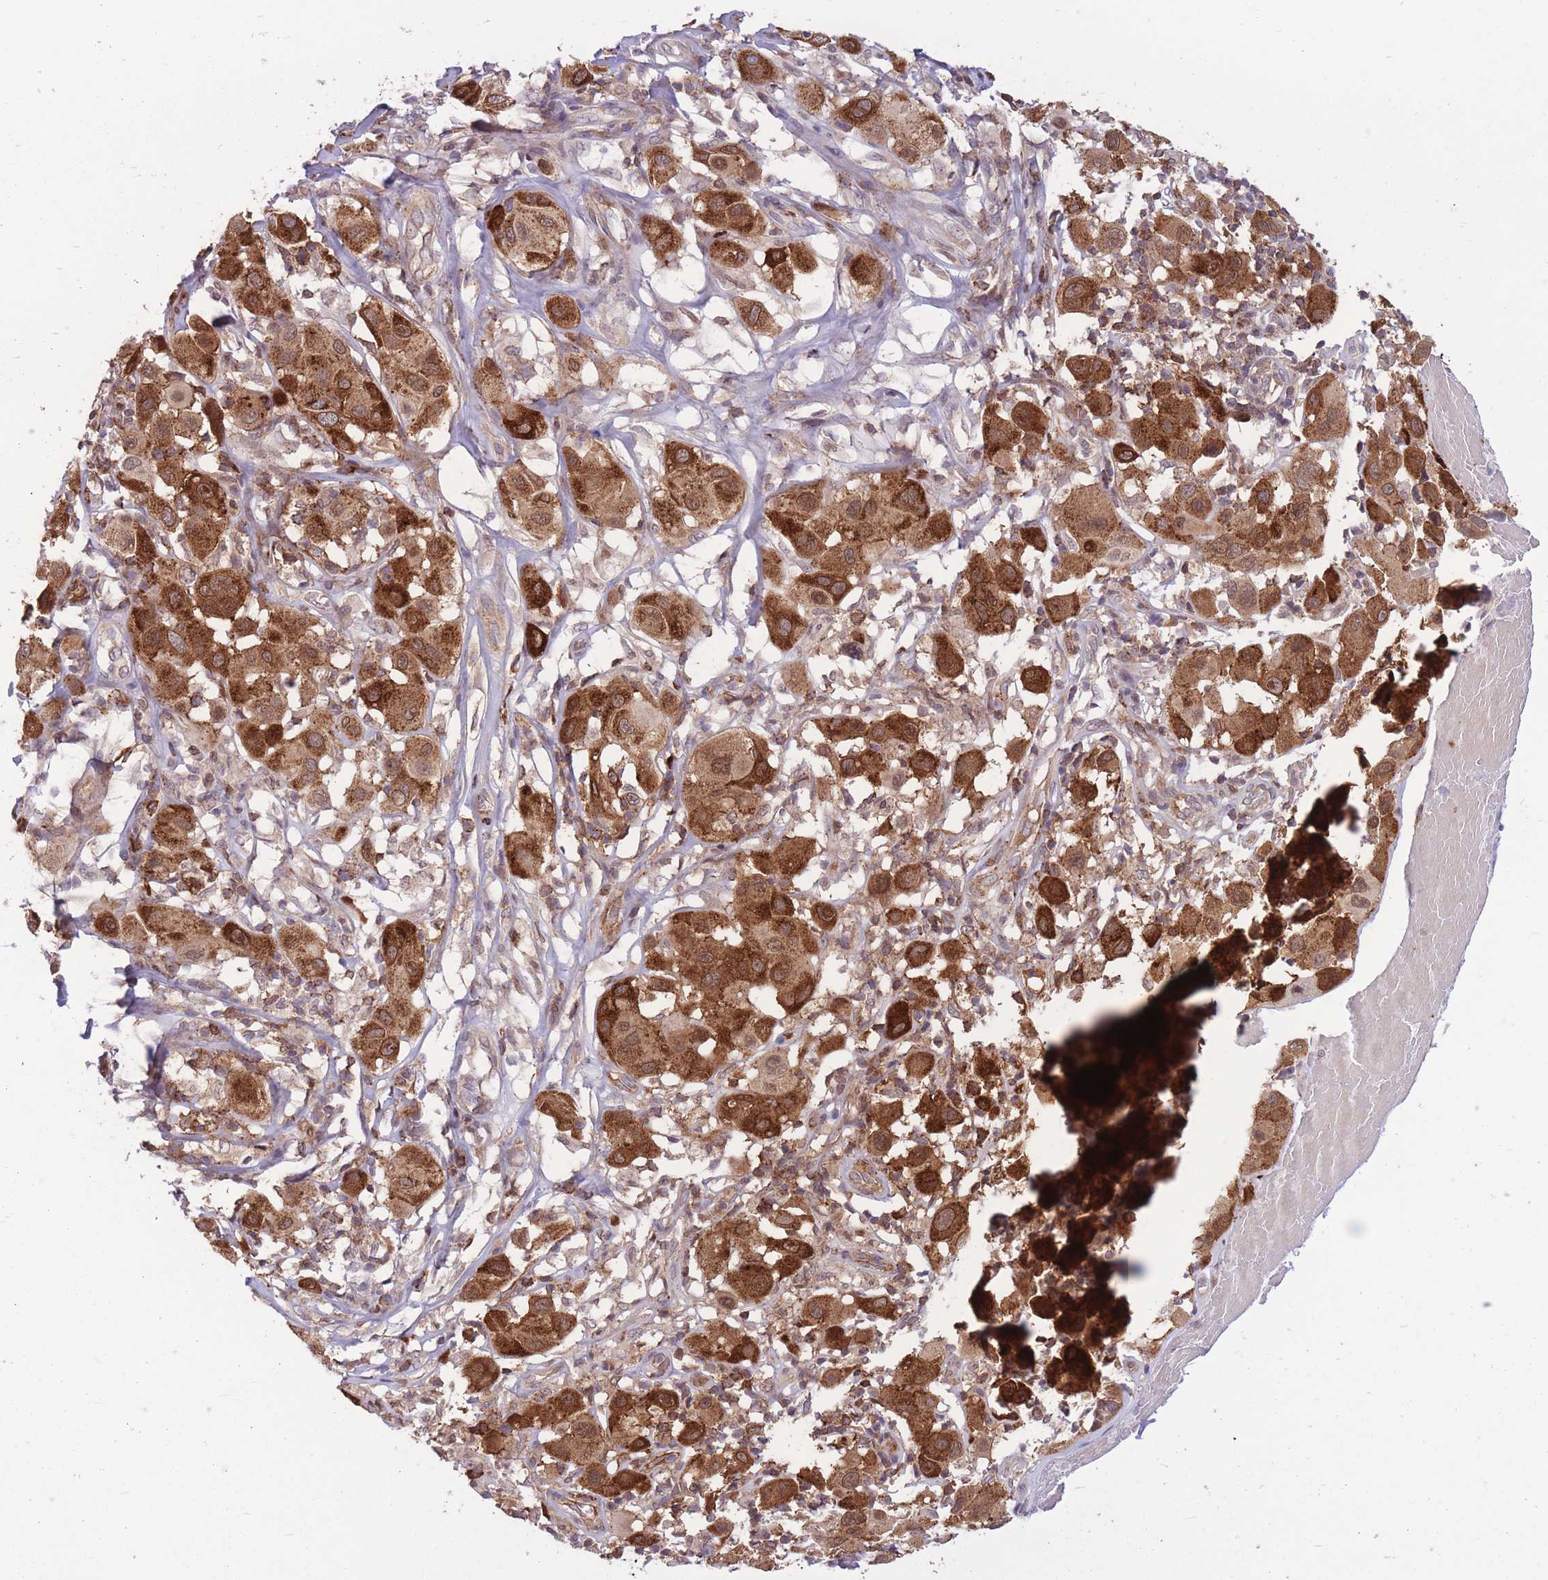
{"staining": {"intensity": "strong", "quantity": ">75%", "location": "cytoplasmic/membranous"}, "tissue": "melanoma", "cell_type": "Tumor cells", "image_type": "cancer", "snomed": [{"axis": "morphology", "description": "Malignant melanoma, Metastatic site"}, {"axis": "topography", "description": "Skin"}], "caption": "The immunohistochemical stain labels strong cytoplasmic/membranous expression in tumor cells of melanoma tissue.", "gene": "TCF20", "patient": {"sex": "male", "age": 41}}